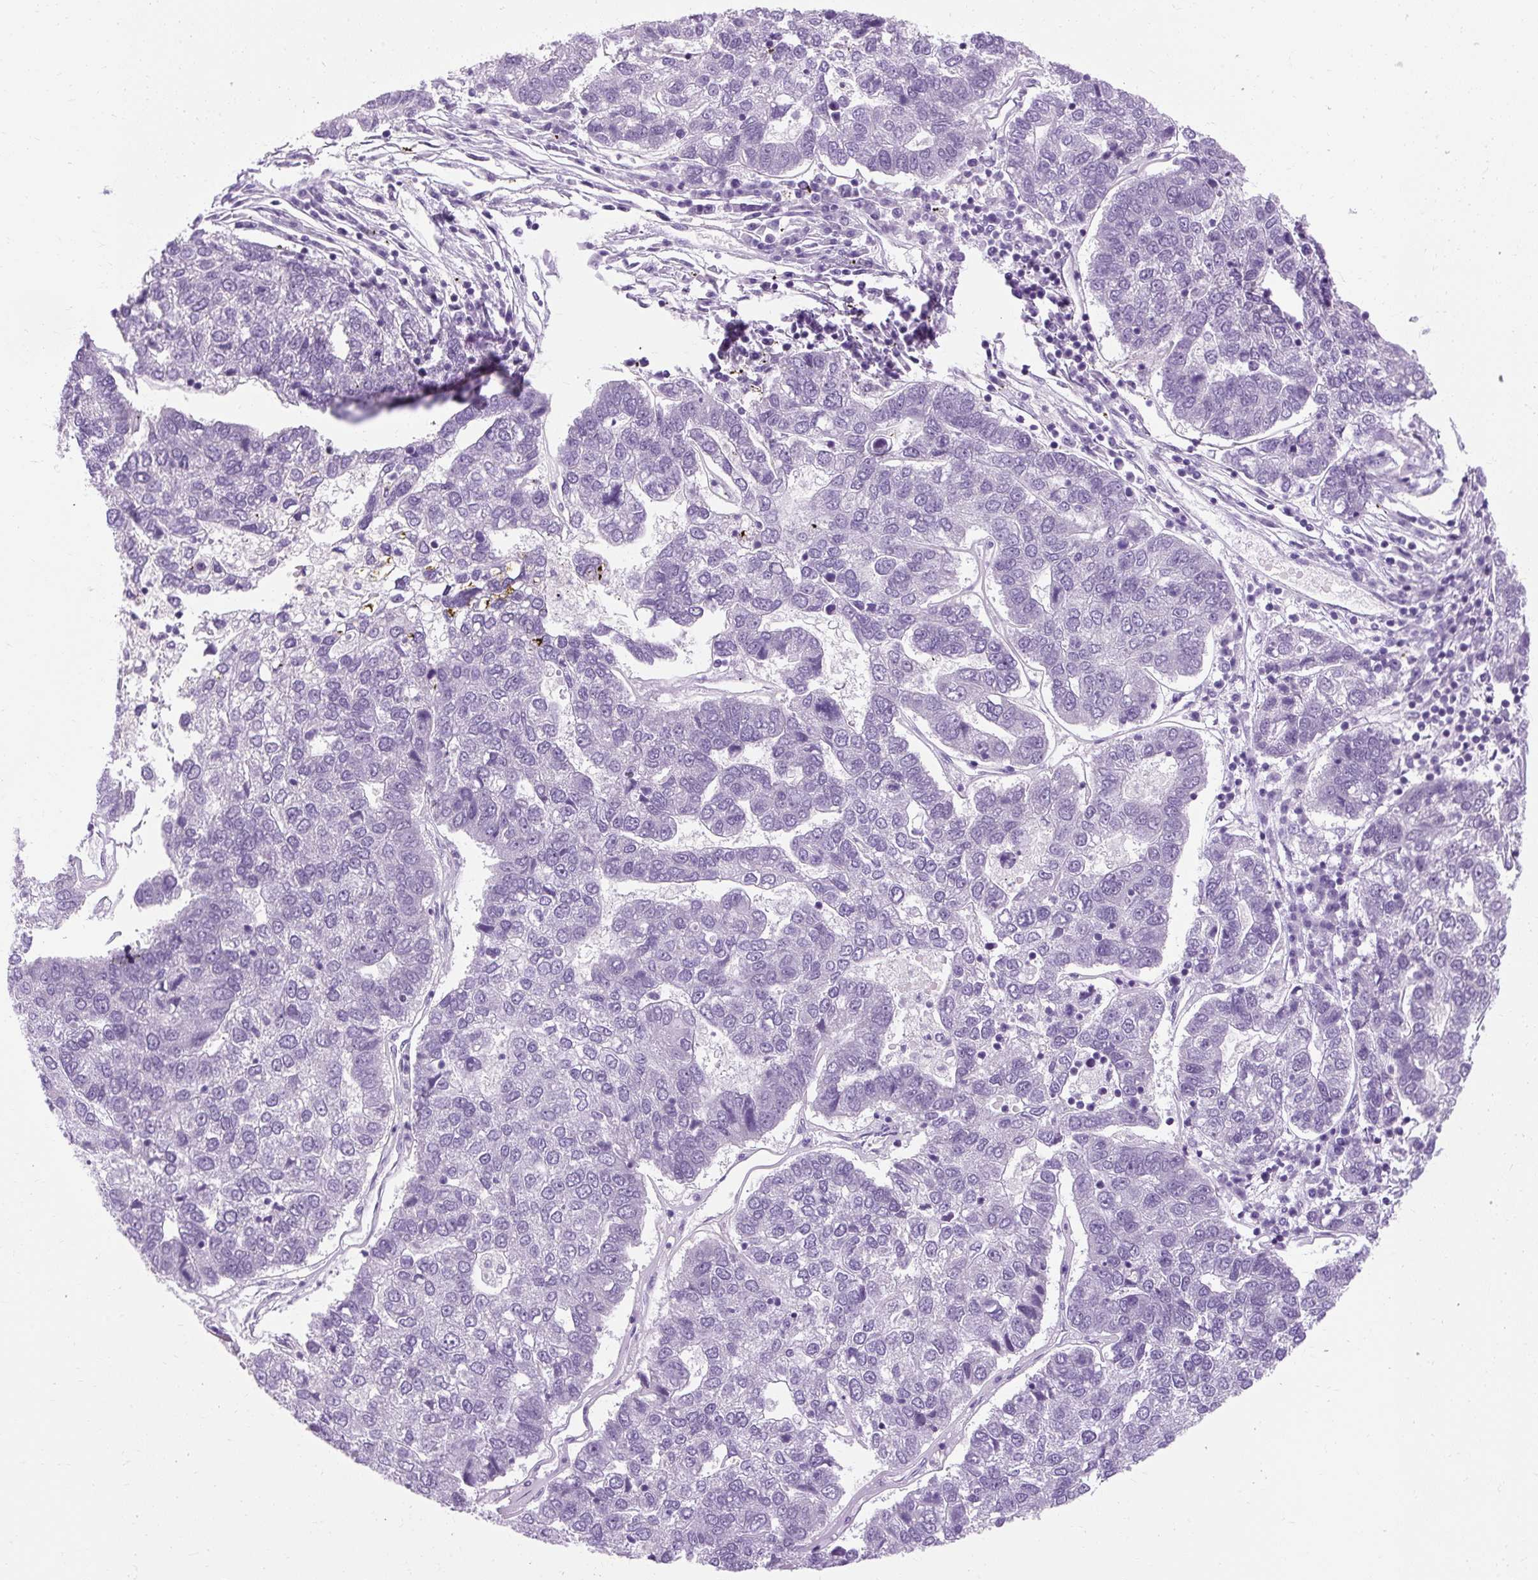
{"staining": {"intensity": "negative", "quantity": "none", "location": "none"}, "tissue": "pancreatic cancer", "cell_type": "Tumor cells", "image_type": "cancer", "snomed": [{"axis": "morphology", "description": "Adenocarcinoma, NOS"}, {"axis": "topography", "description": "Pancreas"}], "caption": "Image shows no protein staining in tumor cells of pancreatic cancer (adenocarcinoma) tissue.", "gene": "B3GNT4", "patient": {"sex": "female", "age": 61}}